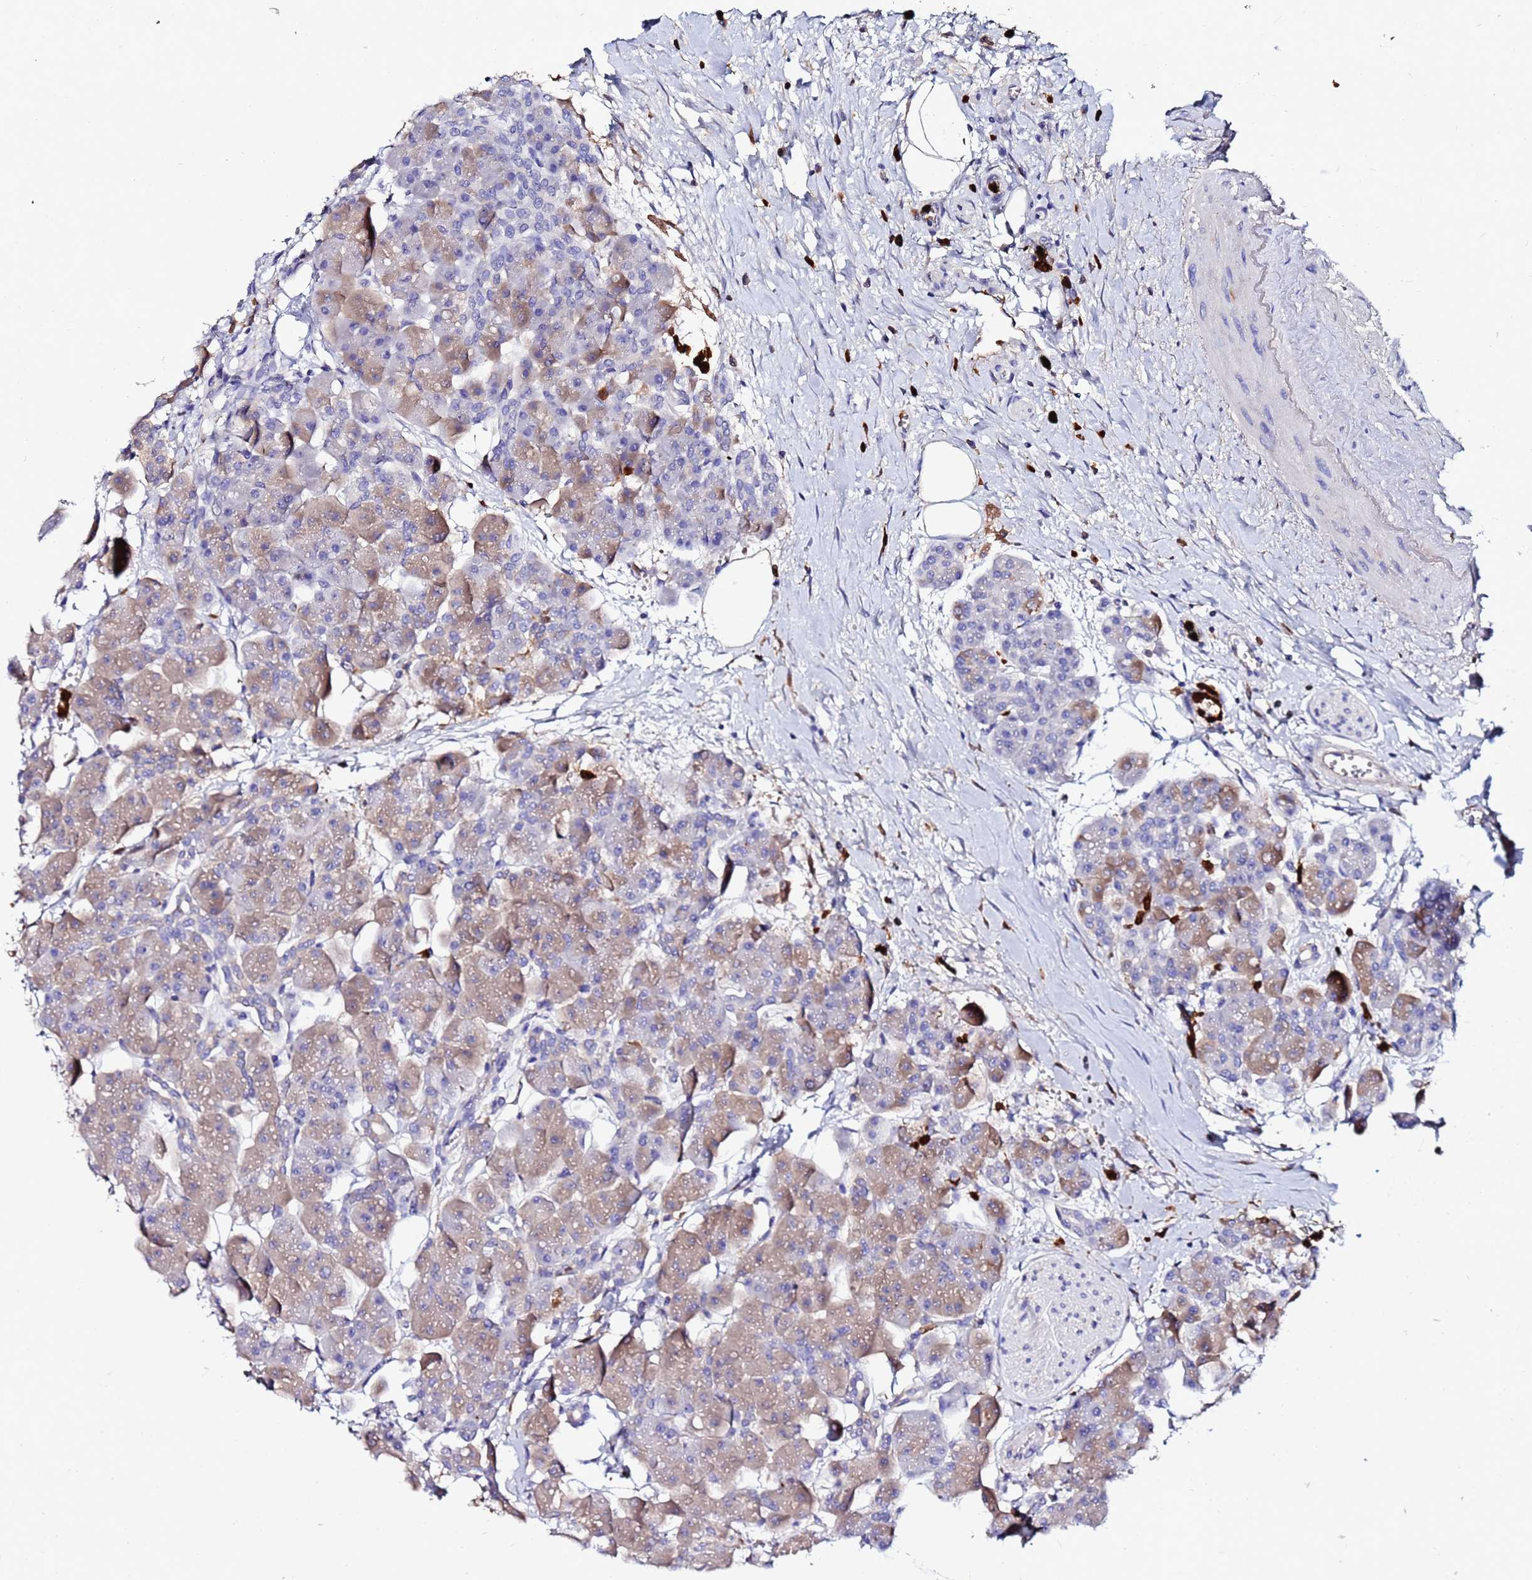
{"staining": {"intensity": "weak", "quantity": "<25%", "location": "cytoplasmic/membranous"}, "tissue": "pancreas", "cell_type": "Exocrine glandular cells", "image_type": "normal", "snomed": [{"axis": "morphology", "description": "Normal tissue, NOS"}, {"axis": "topography", "description": "Pancreas"}], "caption": "Photomicrograph shows no protein staining in exocrine glandular cells of benign pancreas. The staining is performed using DAB (3,3'-diaminobenzidine) brown chromogen with nuclei counter-stained in using hematoxylin.", "gene": "TUBAL3", "patient": {"sex": "male", "age": 66}}